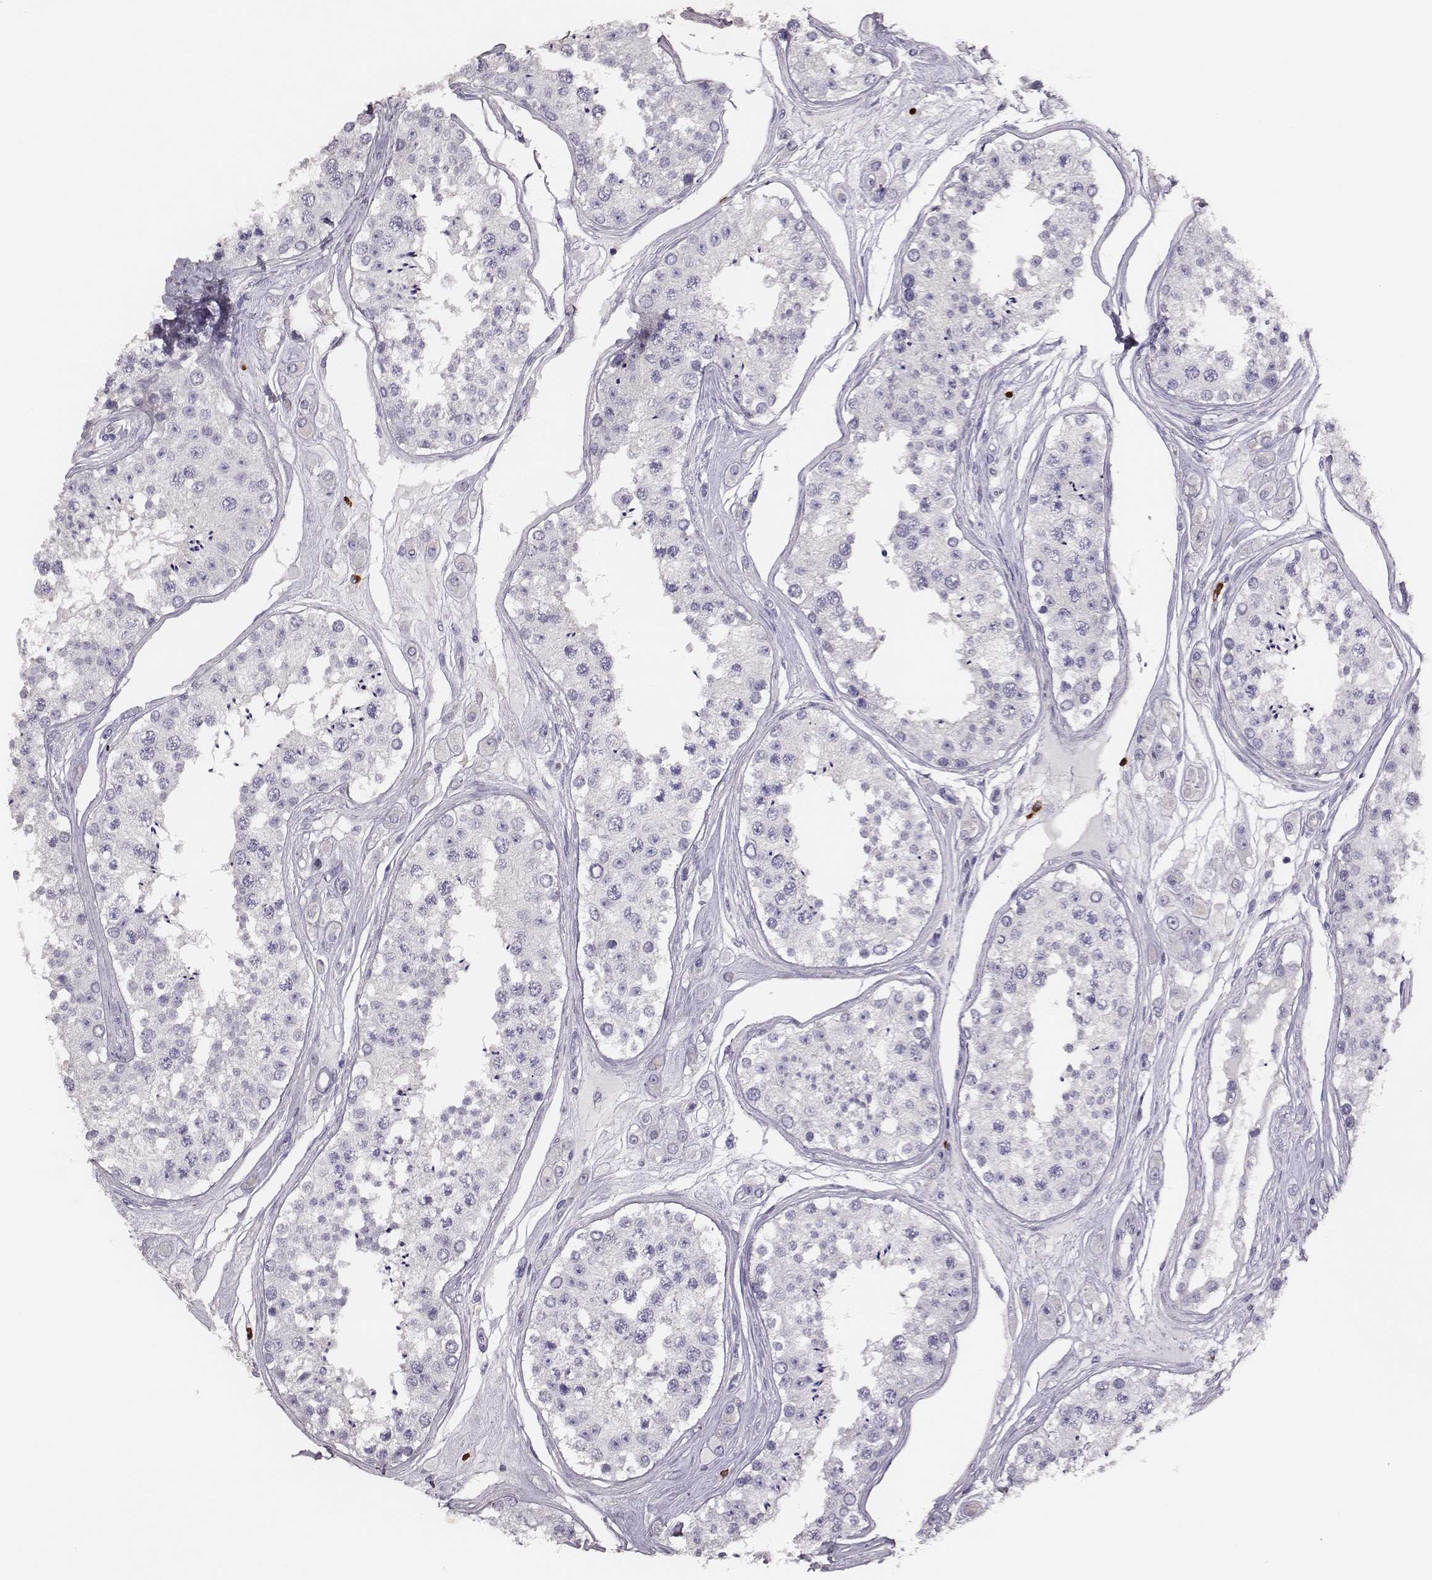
{"staining": {"intensity": "negative", "quantity": "none", "location": "none"}, "tissue": "testis", "cell_type": "Cells in seminiferous ducts", "image_type": "normal", "snomed": [{"axis": "morphology", "description": "Normal tissue, NOS"}, {"axis": "topography", "description": "Testis"}], "caption": "IHC of normal testis exhibits no staining in cells in seminiferous ducts.", "gene": "P2RY10", "patient": {"sex": "male", "age": 25}}